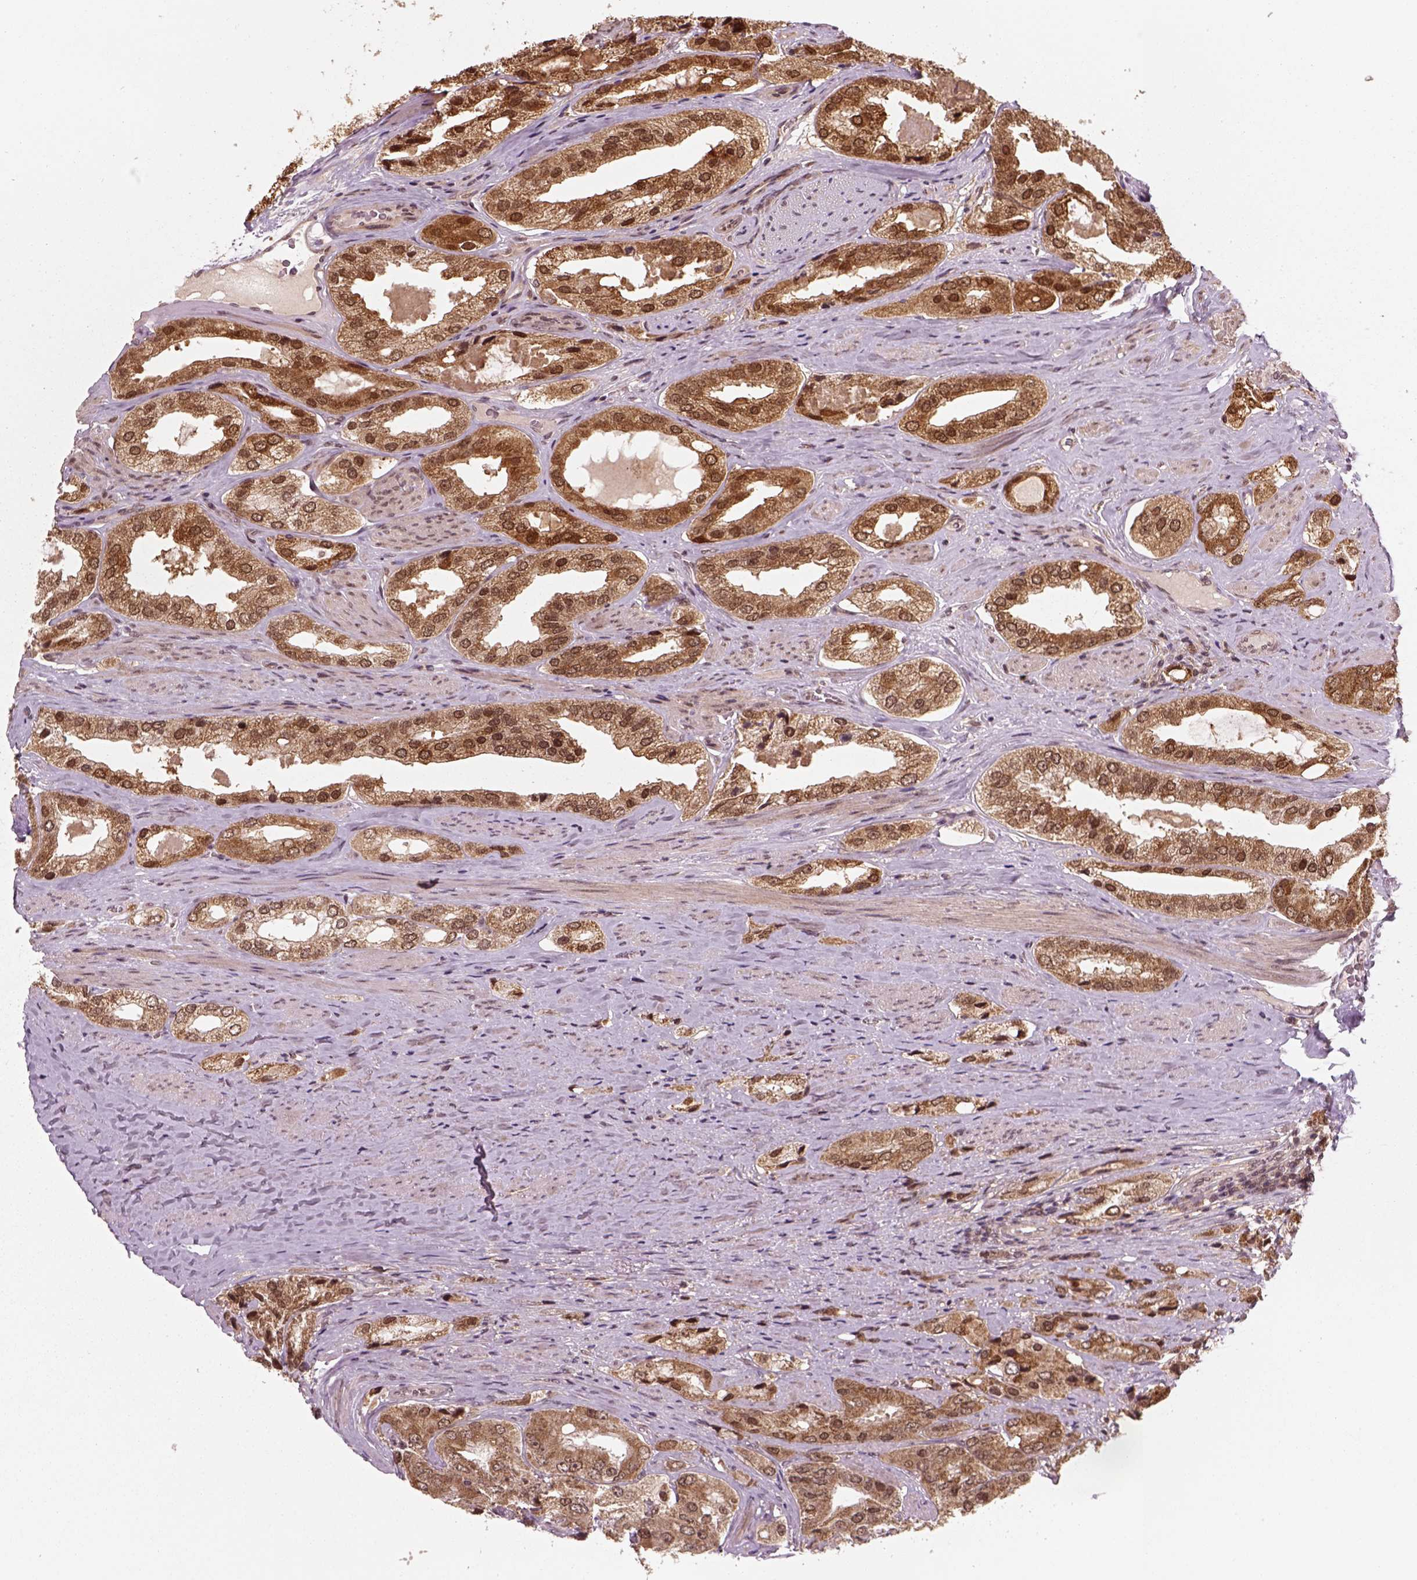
{"staining": {"intensity": "strong", "quantity": ">75%", "location": "cytoplasmic/membranous,nuclear"}, "tissue": "prostate cancer", "cell_type": "Tumor cells", "image_type": "cancer", "snomed": [{"axis": "morphology", "description": "Adenocarcinoma, Low grade"}, {"axis": "topography", "description": "Prostate"}], "caption": "Prostate adenocarcinoma (low-grade) tissue demonstrates strong cytoplasmic/membranous and nuclear expression in approximately >75% of tumor cells, visualized by immunohistochemistry.", "gene": "NUDT9", "patient": {"sex": "male", "age": 69}}